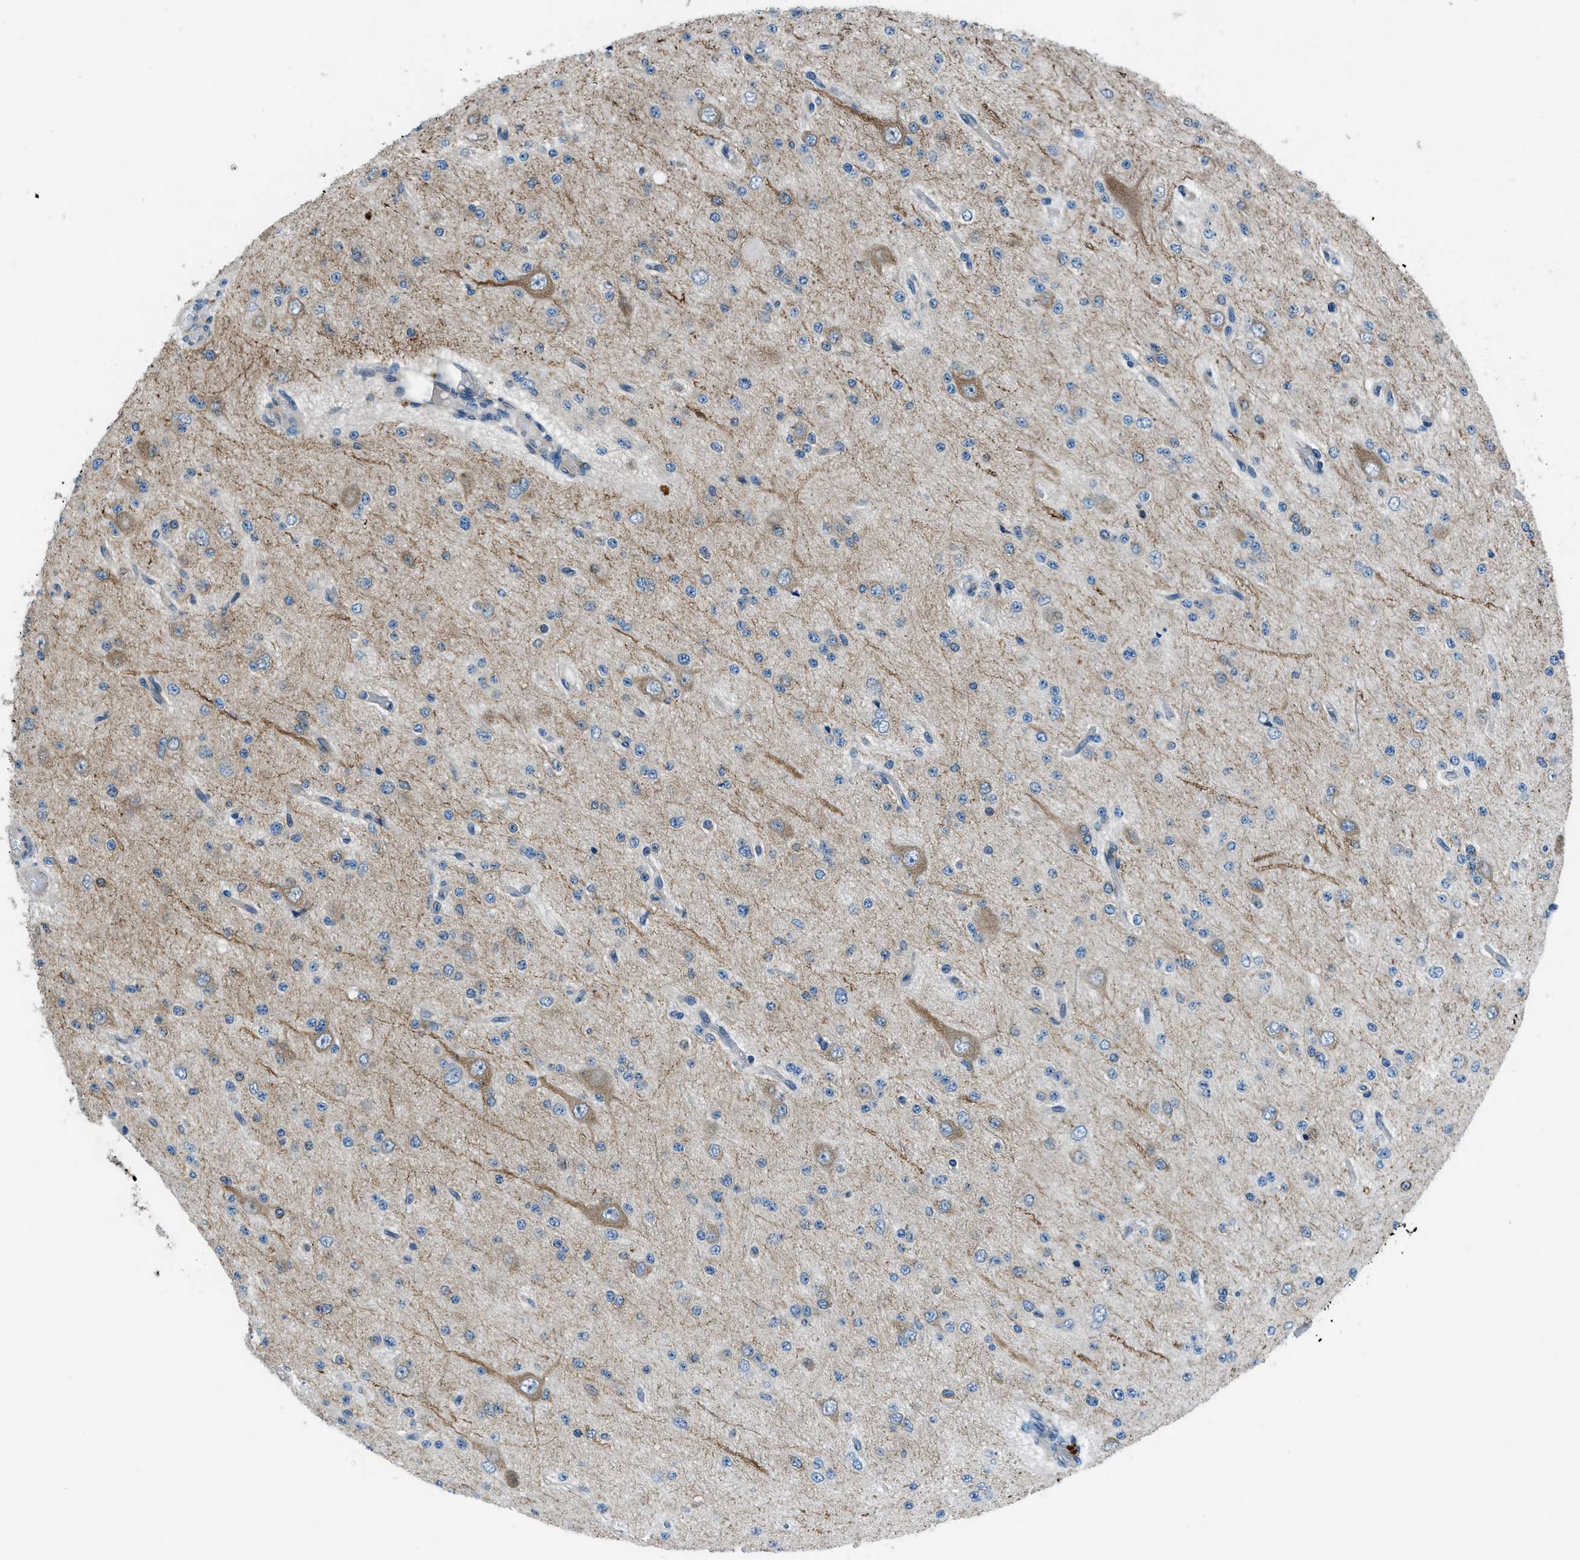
{"staining": {"intensity": "weak", "quantity": "25%-75%", "location": "cytoplasmic/membranous"}, "tissue": "glioma", "cell_type": "Tumor cells", "image_type": "cancer", "snomed": [{"axis": "morphology", "description": "Glioma, malignant, Low grade"}, {"axis": "topography", "description": "Brain"}], "caption": "Glioma was stained to show a protein in brown. There is low levels of weak cytoplasmic/membranous positivity in approximately 25%-75% of tumor cells. (Brightfield microscopy of DAB IHC at high magnification).", "gene": "ARFGAP2", "patient": {"sex": "male", "age": 38}}